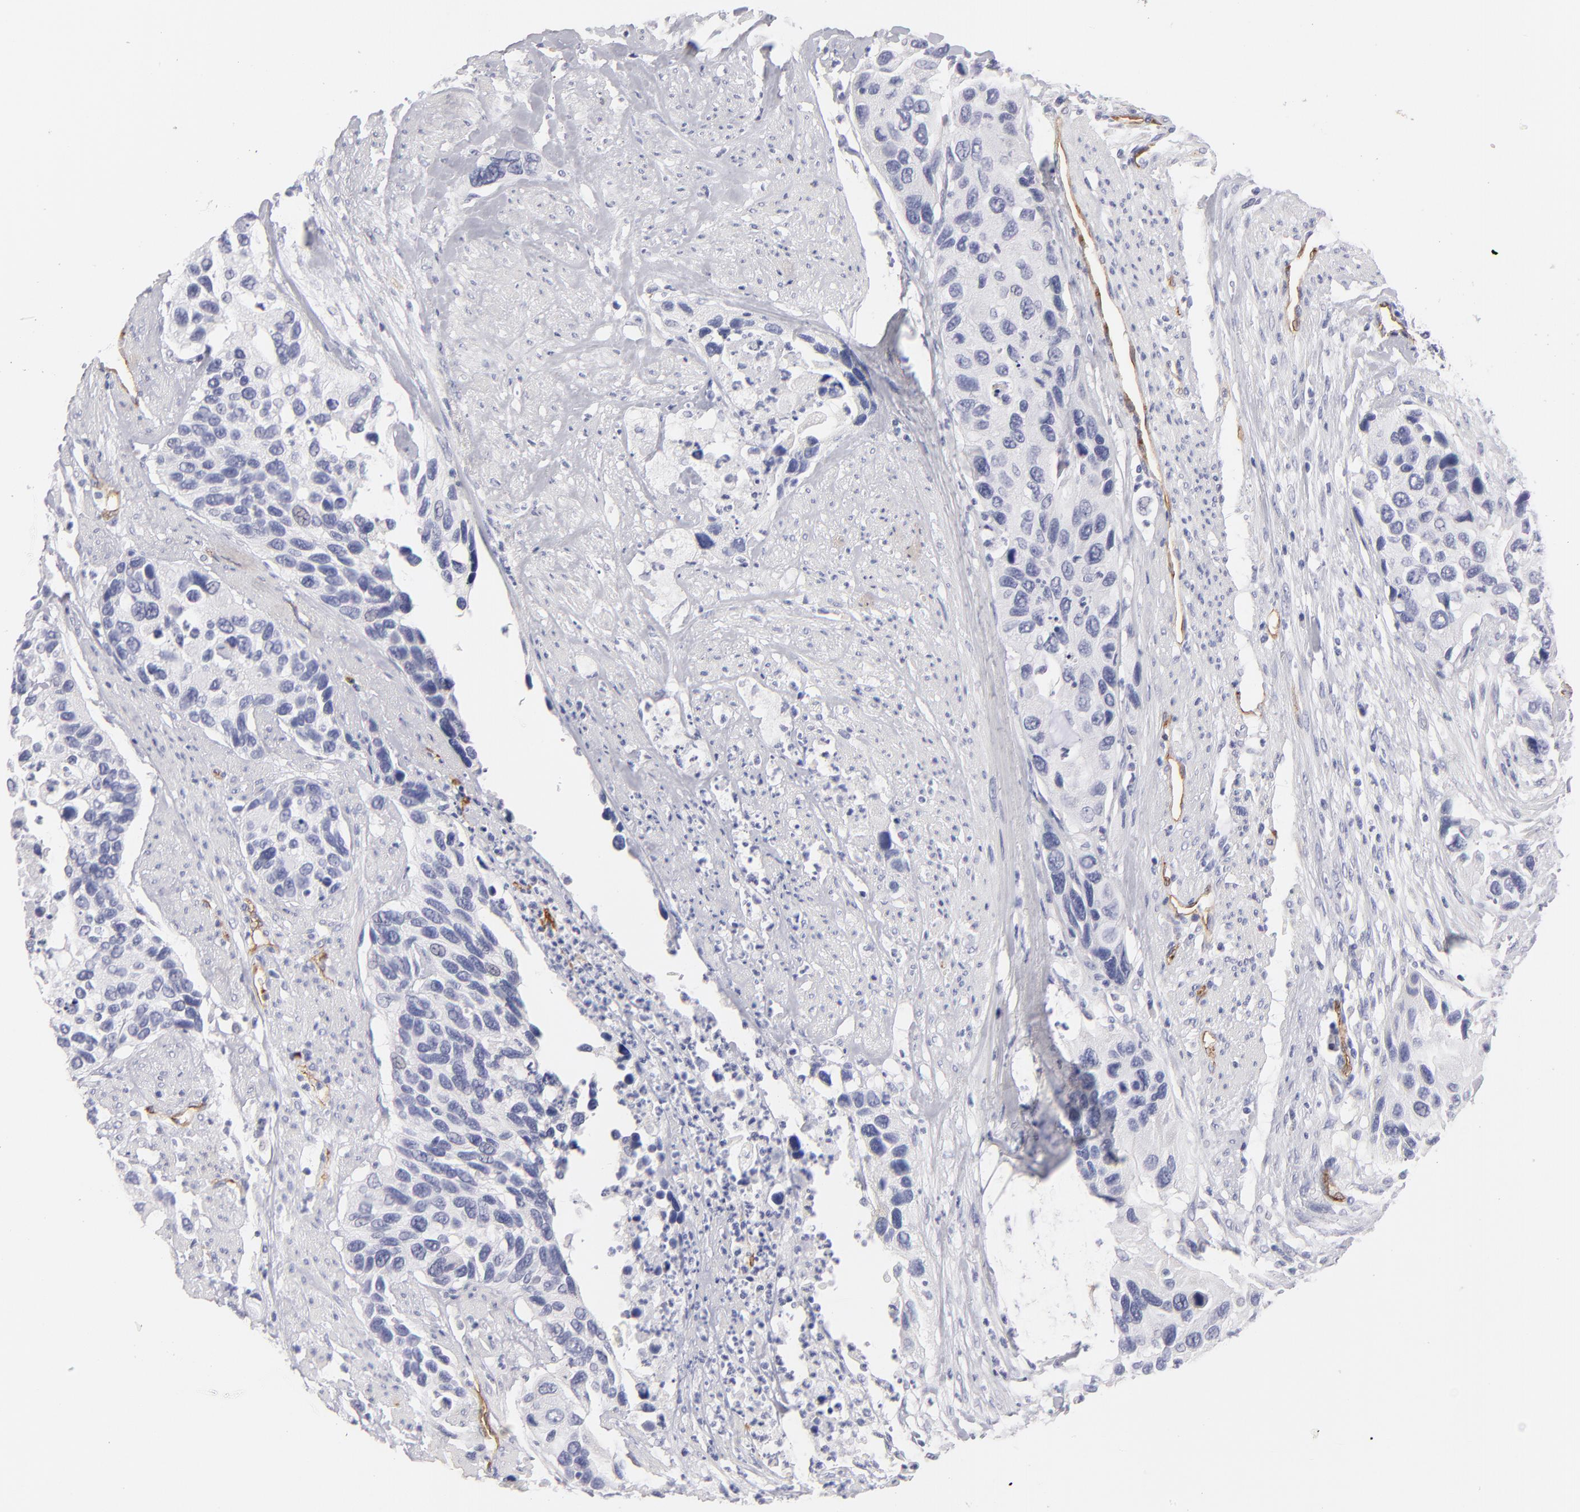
{"staining": {"intensity": "negative", "quantity": "none", "location": "none"}, "tissue": "urothelial cancer", "cell_type": "Tumor cells", "image_type": "cancer", "snomed": [{"axis": "morphology", "description": "Urothelial carcinoma, High grade"}, {"axis": "topography", "description": "Urinary bladder"}], "caption": "IHC of human urothelial cancer exhibits no positivity in tumor cells.", "gene": "PLVAP", "patient": {"sex": "male", "age": 66}}